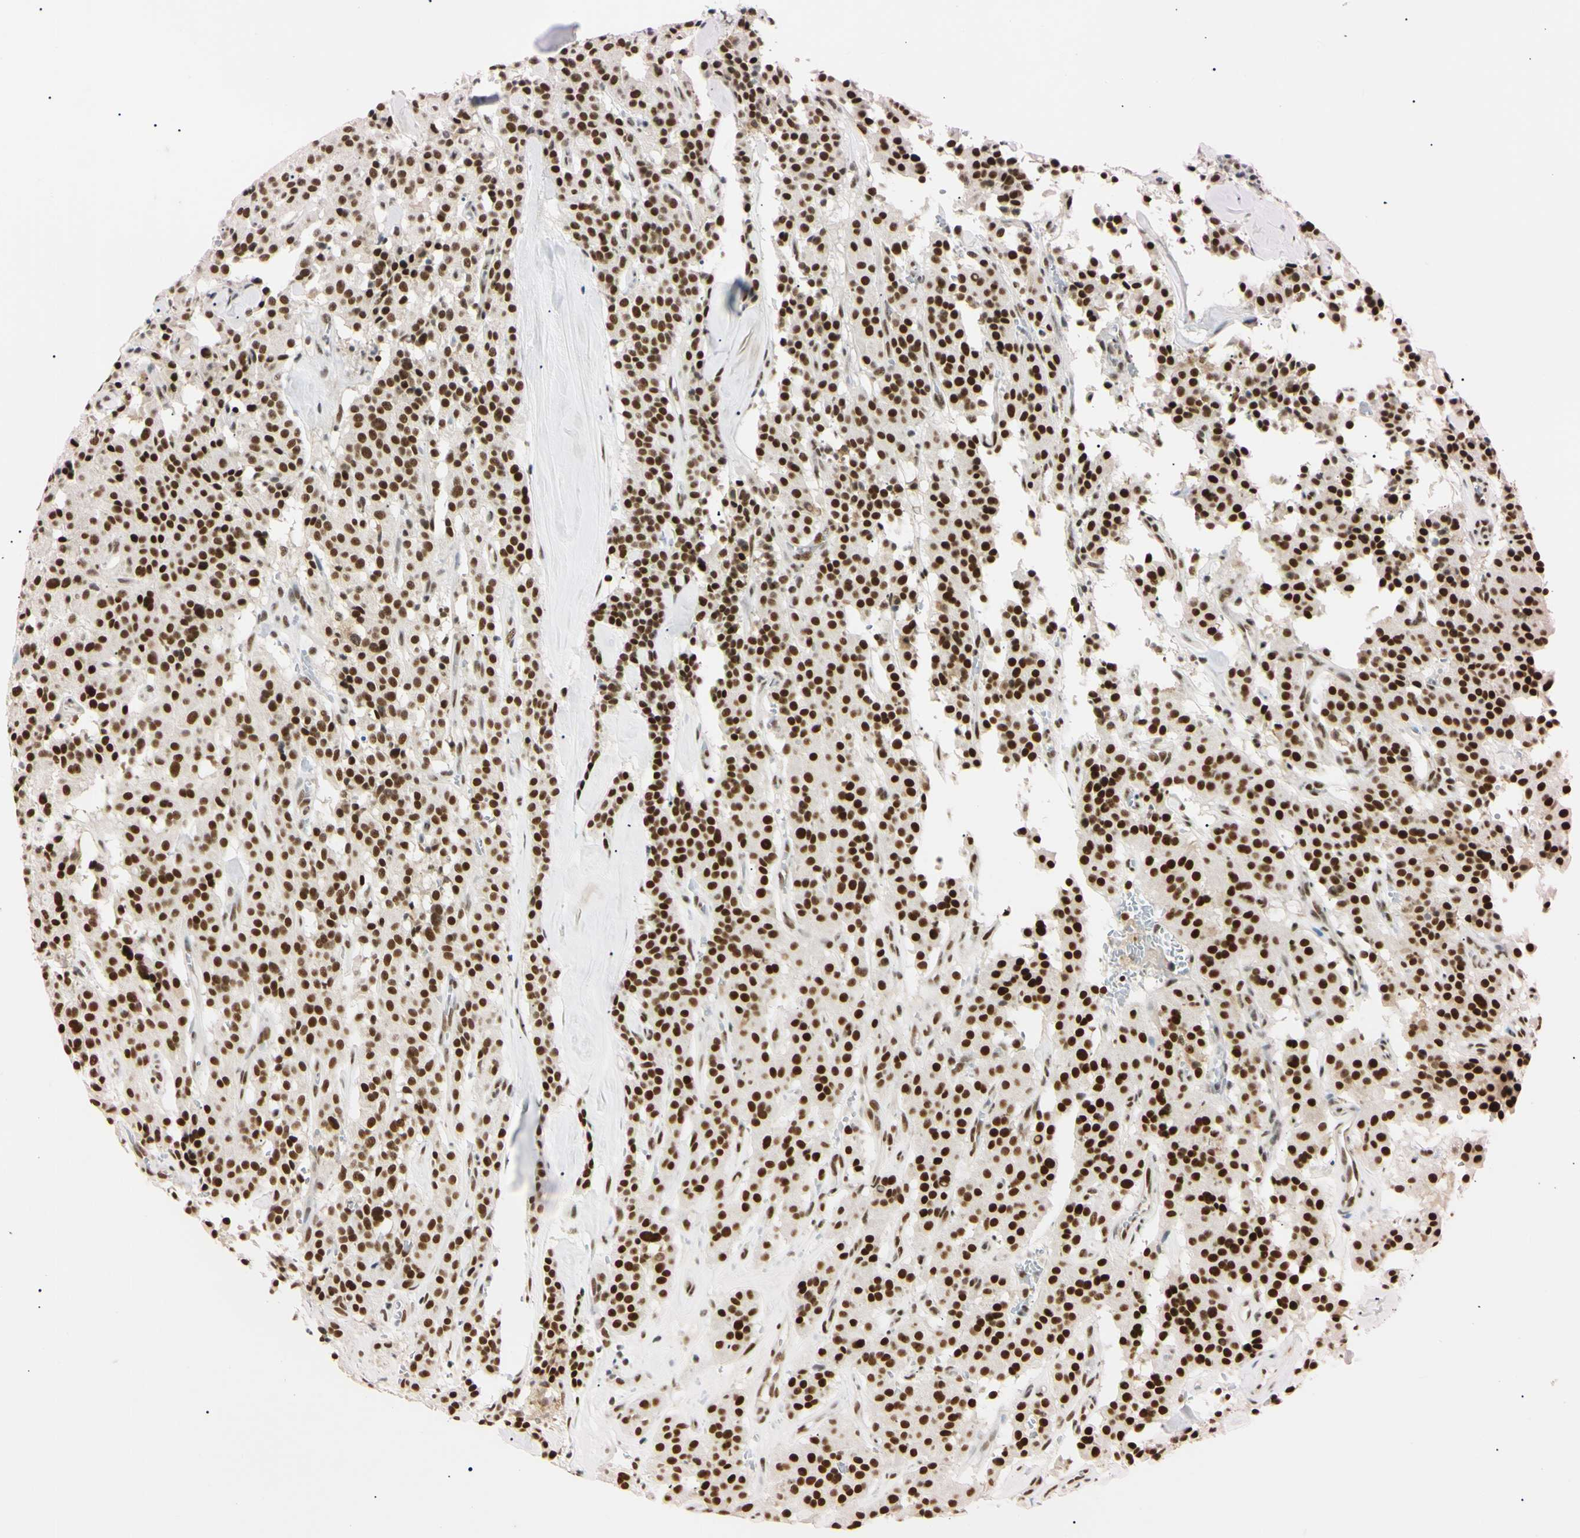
{"staining": {"intensity": "strong", "quantity": ">75%", "location": "nuclear"}, "tissue": "carcinoid", "cell_type": "Tumor cells", "image_type": "cancer", "snomed": [{"axis": "morphology", "description": "Carcinoid, malignant, NOS"}, {"axis": "topography", "description": "Lung"}], "caption": "Immunohistochemical staining of human malignant carcinoid shows high levels of strong nuclear positivity in approximately >75% of tumor cells.", "gene": "ZNF134", "patient": {"sex": "male", "age": 30}}